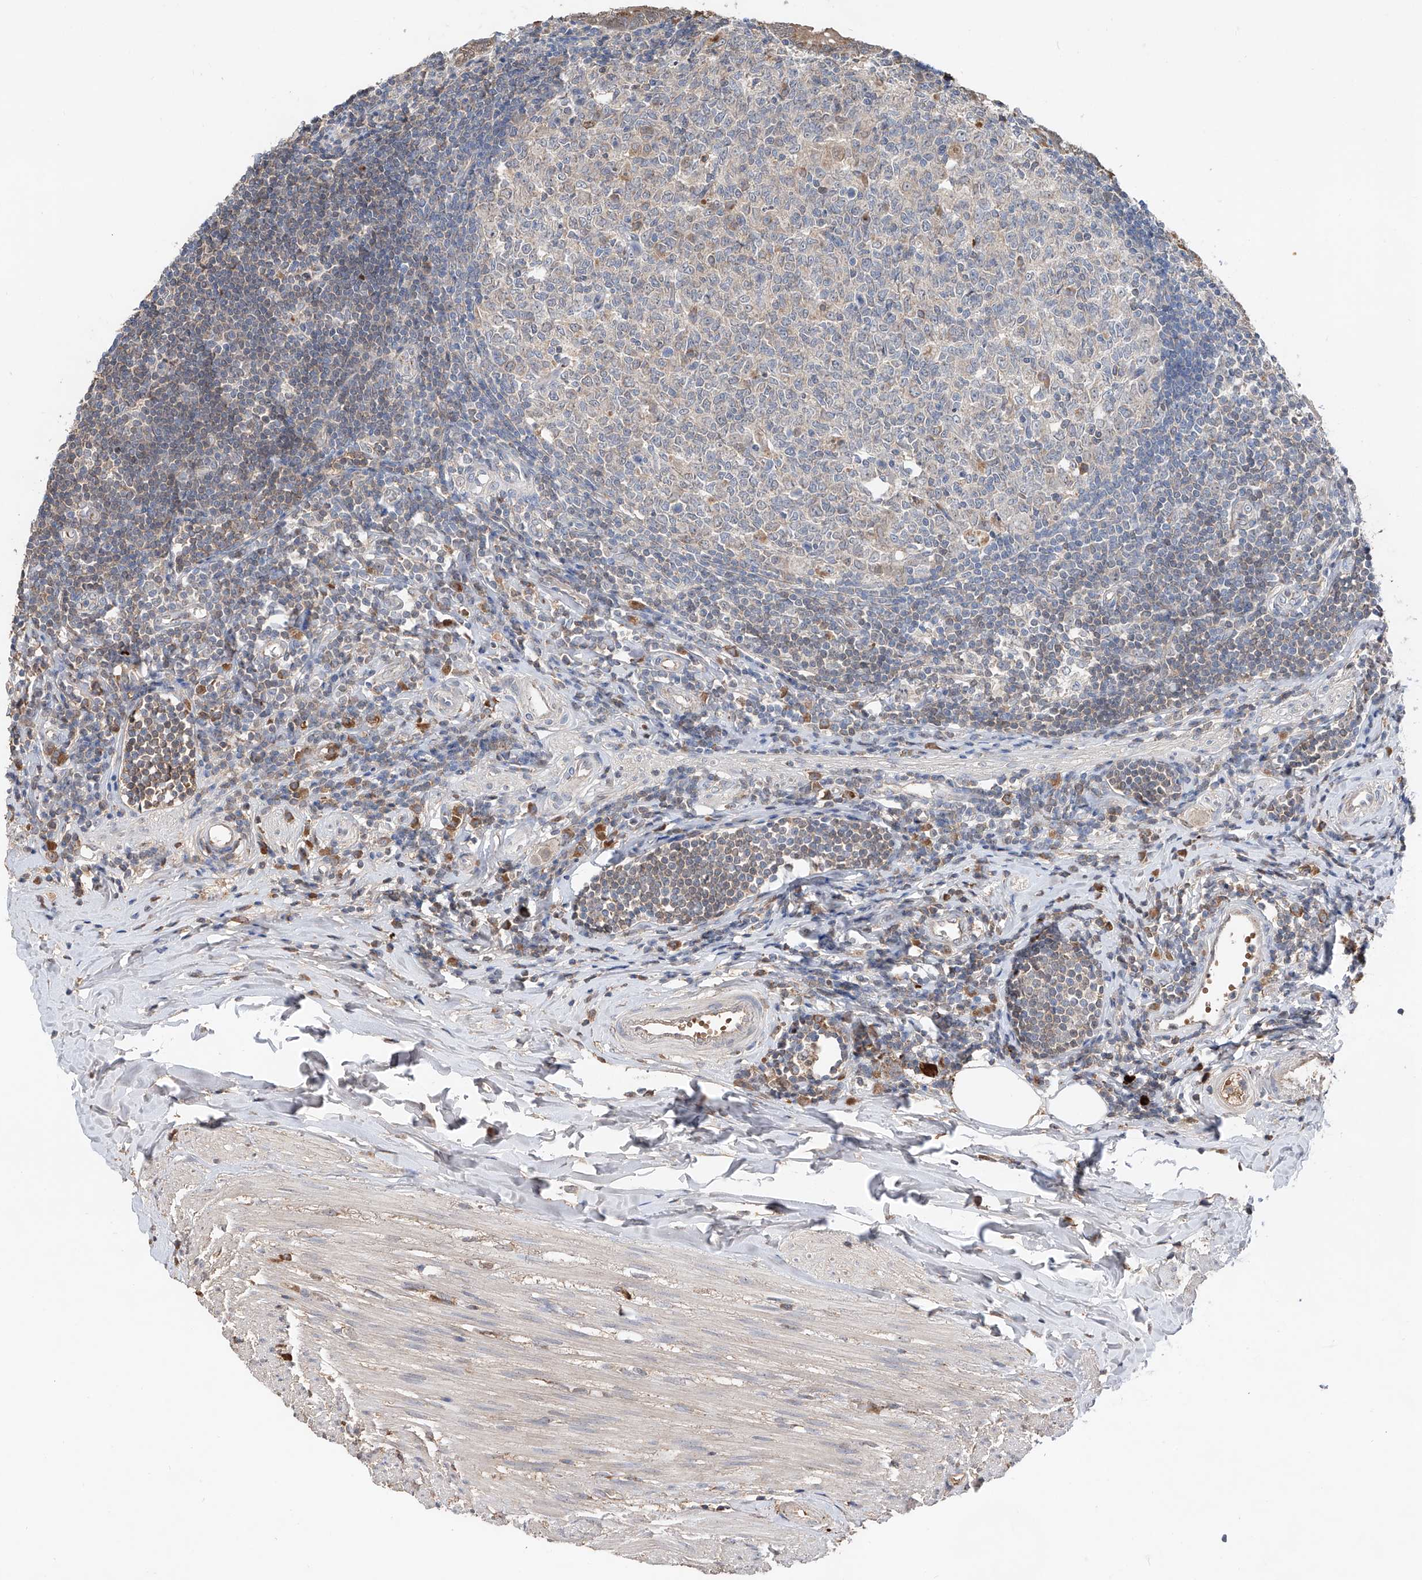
{"staining": {"intensity": "moderate", "quantity": ">75%", "location": "cytoplasmic/membranous"}, "tissue": "appendix", "cell_type": "Glandular cells", "image_type": "normal", "snomed": [{"axis": "morphology", "description": "Normal tissue, NOS"}, {"axis": "topography", "description": "Appendix"}], "caption": "A micrograph showing moderate cytoplasmic/membranous expression in approximately >75% of glandular cells in benign appendix, as visualized by brown immunohistochemical staining.", "gene": "EDN1", "patient": {"sex": "female", "age": 54}}